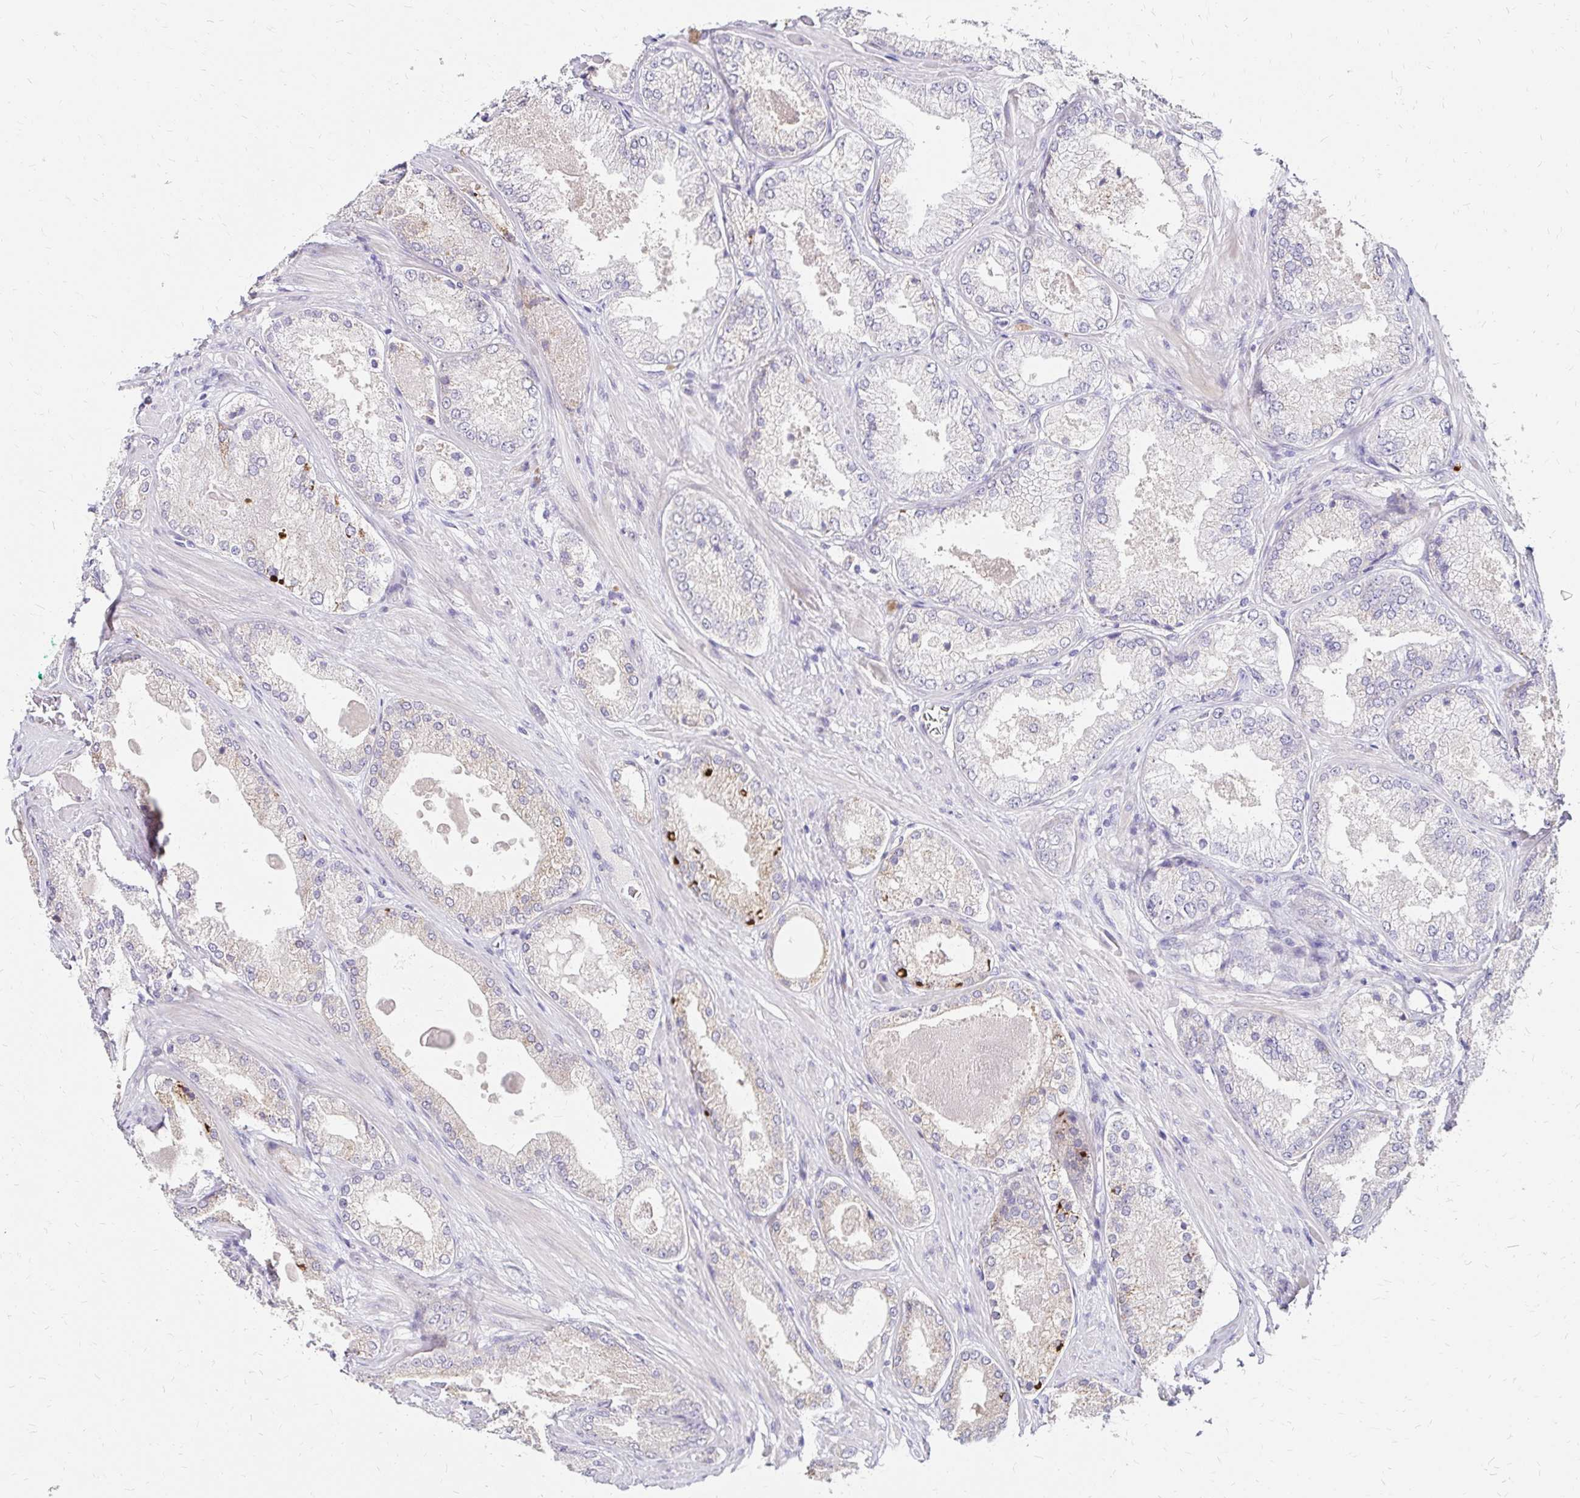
{"staining": {"intensity": "moderate", "quantity": "<25%", "location": "cytoplasmic/membranous"}, "tissue": "prostate cancer", "cell_type": "Tumor cells", "image_type": "cancer", "snomed": [{"axis": "morphology", "description": "Adenocarcinoma, Low grade"}, {"axis": "topography", "description": "Prostate"}], "caption": "IHC histopathology image of prostate adenocarcinoma (low-grade) stained for a protein (brown), which reveals low levels of moderate cytoplasmic/membranous expression in approximately <25% of tumor cells.", "gene": "PRIMA1", "patient": {"sex": "male", "age": 68}}